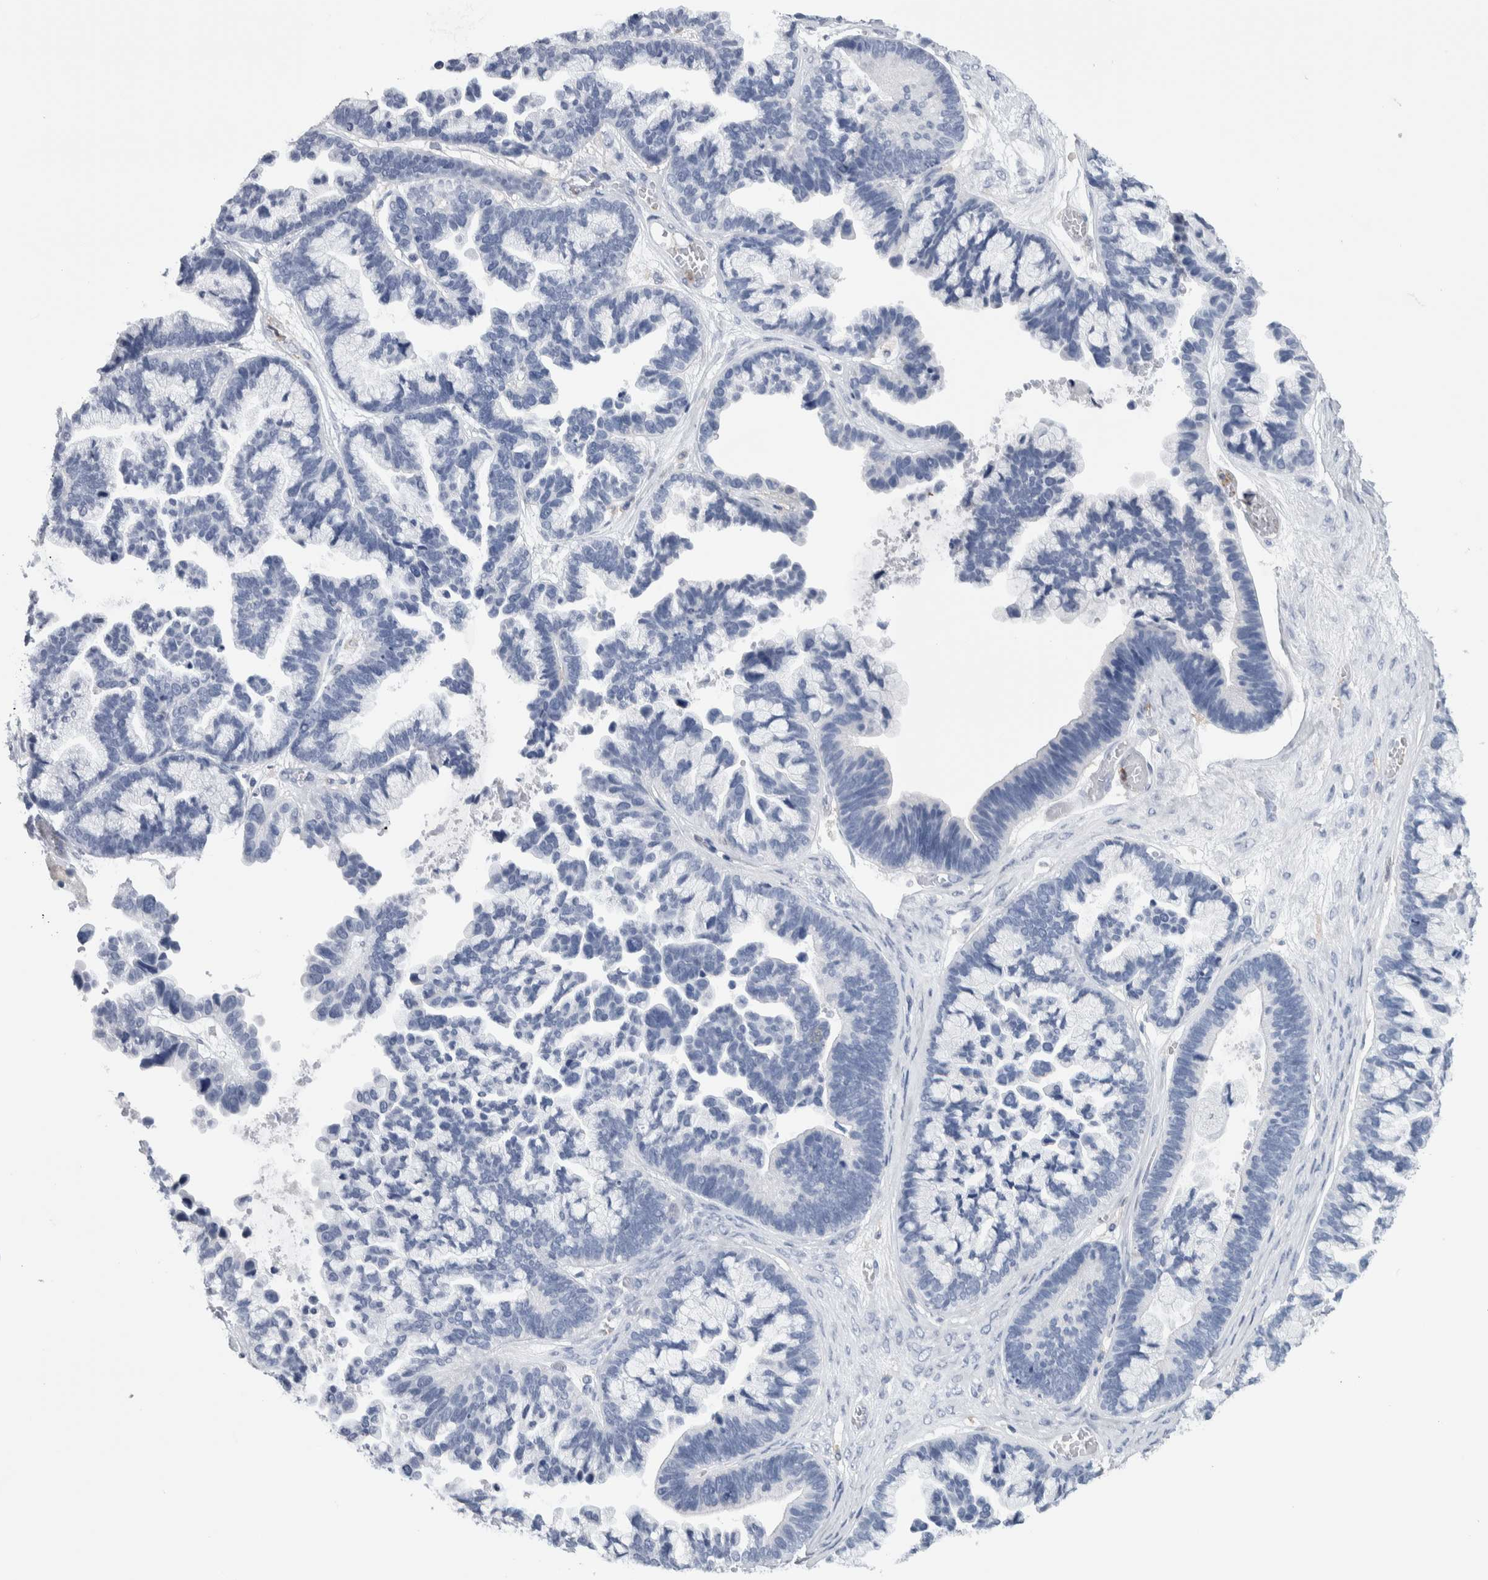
{"staining": {"intensity": "negative", "quantity": "none", "location": "none"}, "tissue": "ovarian cancer", "cell_type": "Tumor cells", "image_type": "cancer", "snomed": [{"axis": "morphology", "description": "Cystadenocarcinoma, serous, NOS"}, {"axis": "topography", "description": "Ovary"}], "caption": "Ovarian cancer was stained to show a protein in brown. There is no significant positivity in tumor cells.", "gene": "SKAP2", "patient": {"sex": "female", "age": 56}}